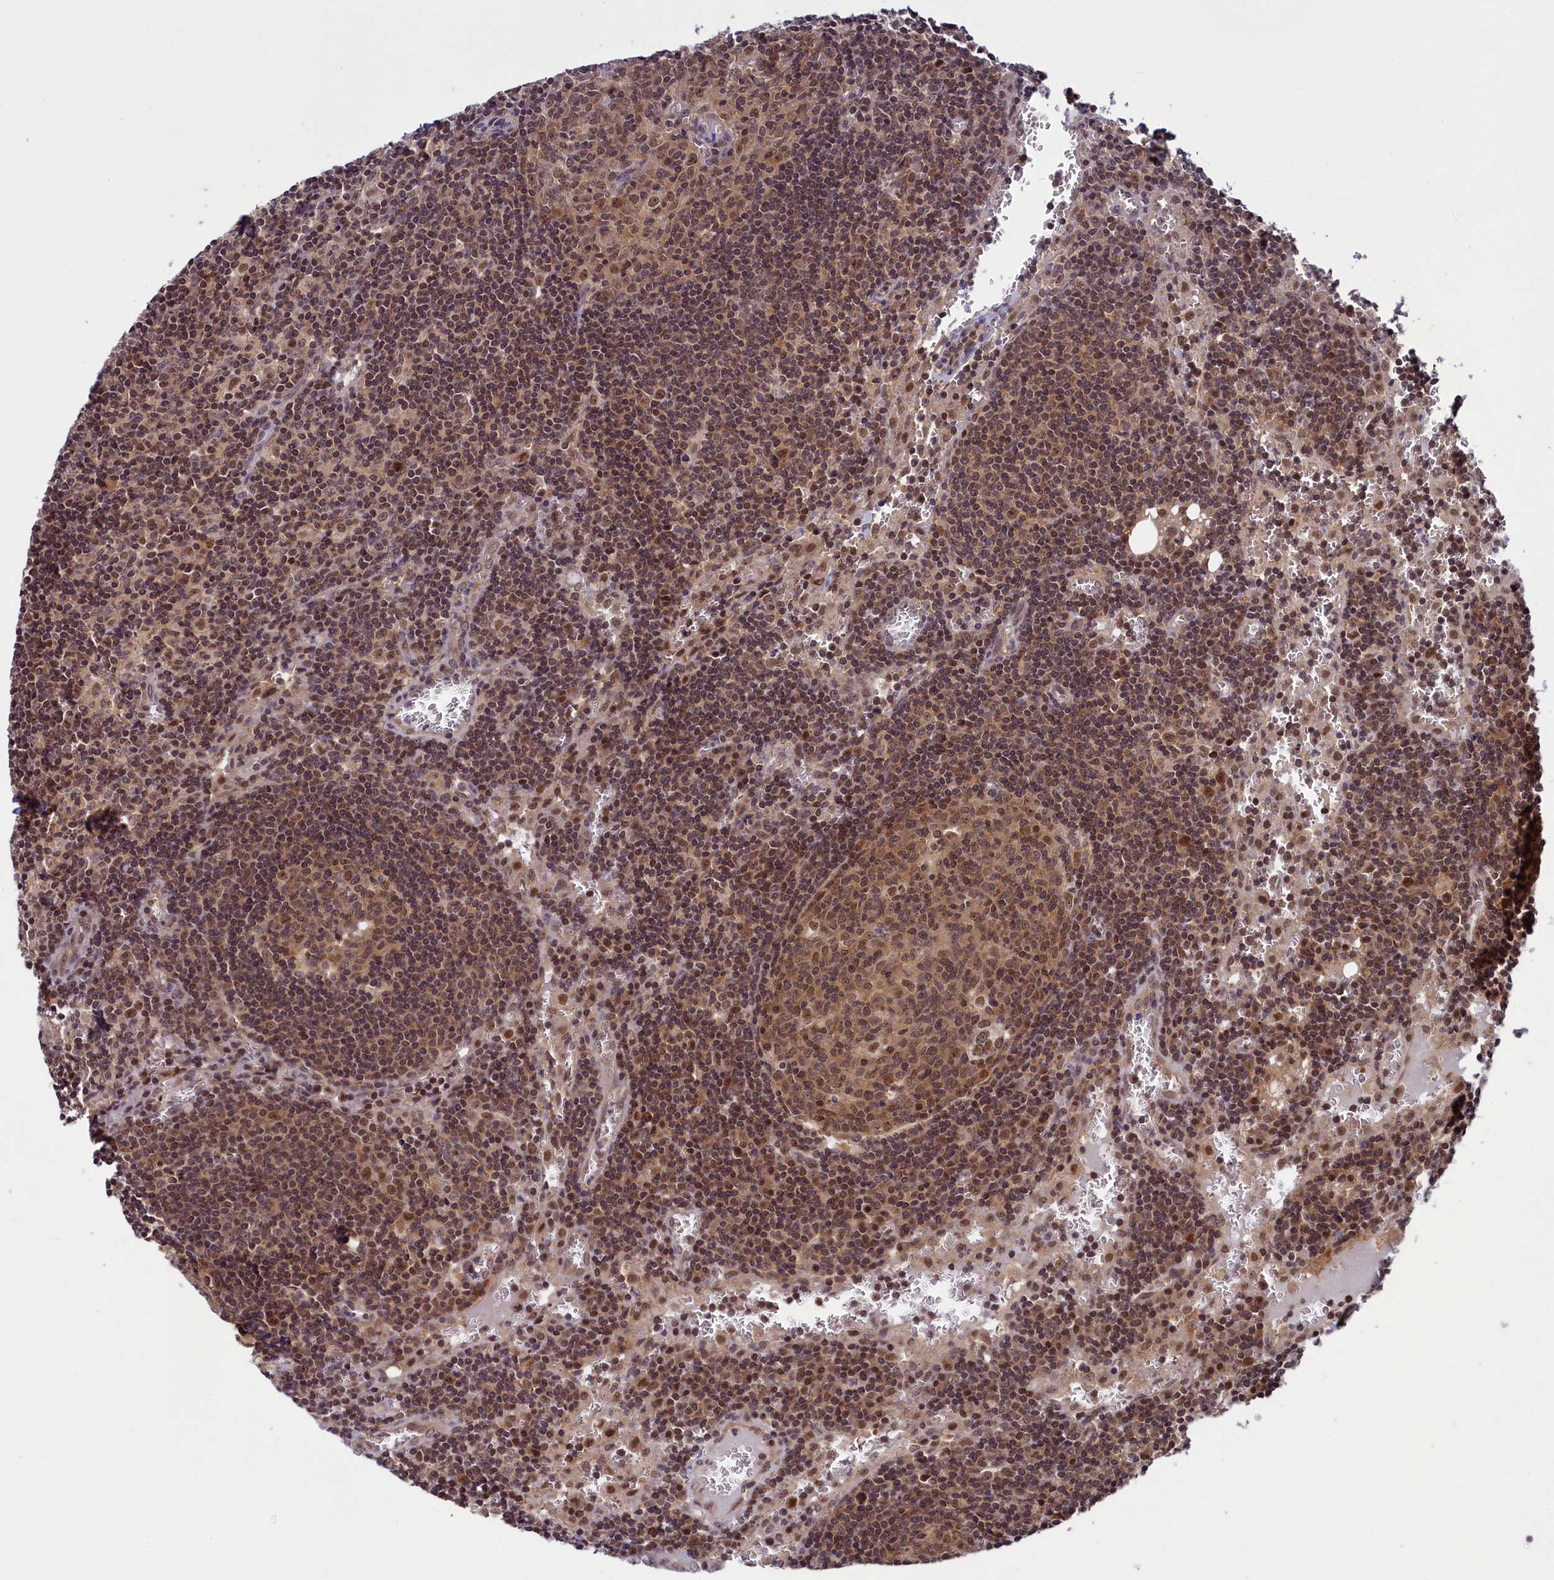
{"staining": {"intensity": "moderate", "quantity": ">75%", "location": "nuclear"}, "tissue": "lymph node", "cell_type": "Germinal center cells", "image_type": "normal", "snomed": [{"axis": "morphology", "description": "Normal tissue, NOS"}, {"axis": "topography", "description": "Lymph node"}], "caption": "This histopathology image demonstrates immunohistochemistry staining of normal human lymph node, with medium moderate nuclear positivity in approximately >75% of germinal center cells.", "gene": "SLC7A6OS", "patient": {"sex": "female", "age": 73}}